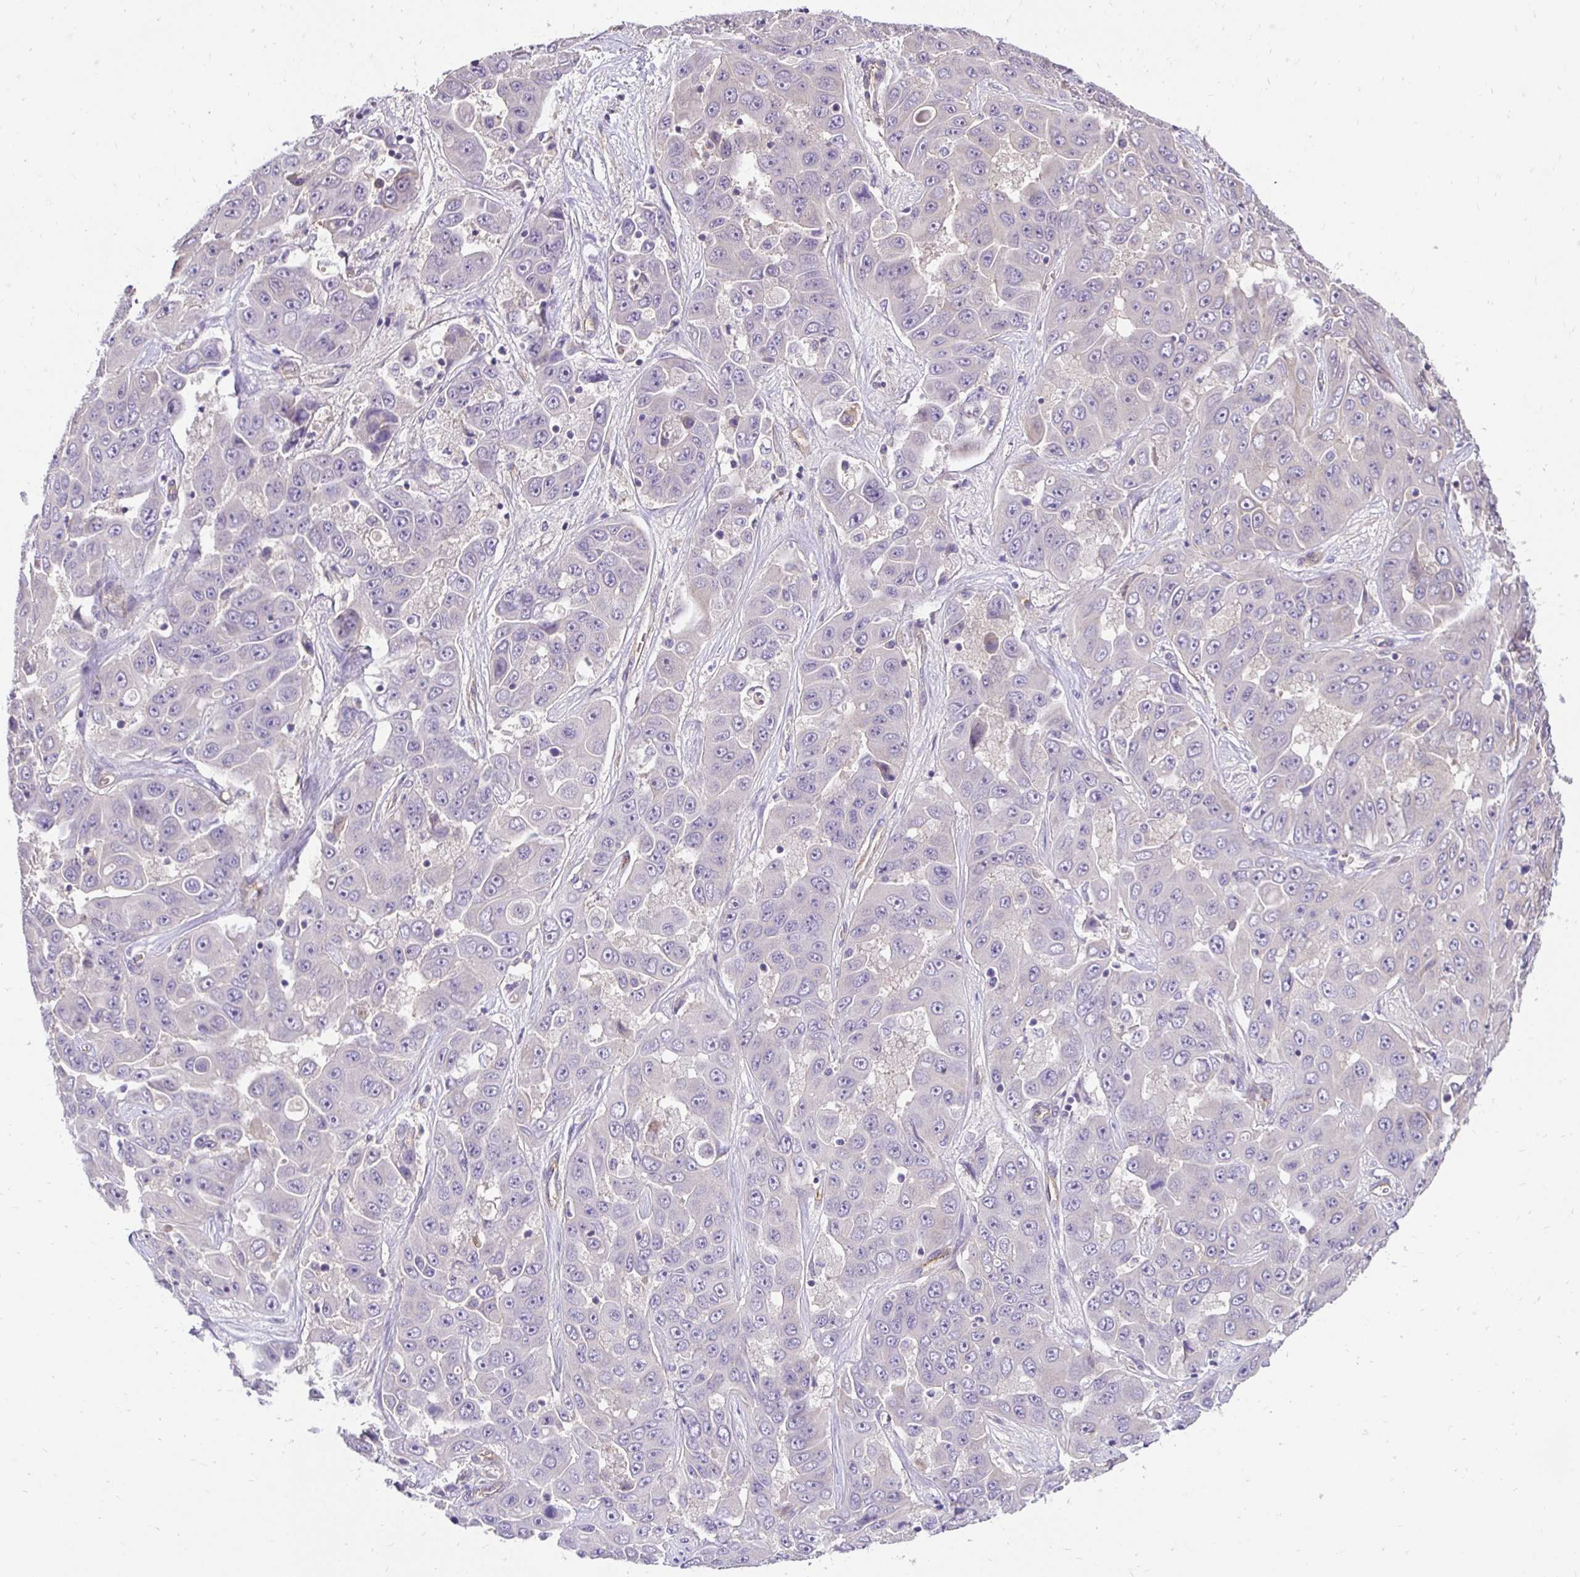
{"staining": {"intensity": "negative", "quantity": "none", "location": "none"}, "tissue": "liver cancer", "cell_type": "Tumor cells", "image_type": "cancer", "snomed": [{"axis": "morphology", "description": "Cholangiocarcinoma"}, {"axis": "topography", "description": "Liver"}], "caption": "IHC of liver cancer reveals no staining in tumor cells. (Stains: DAB (3,3'-diaminobenzidine) immunohistochemistry (IHC) with hematoxylin counter stain, Microscopy: brightfield microscopy at high magnification).", "gene": "SLC9A1", "patient": {"sex": "female", "age": 52}}